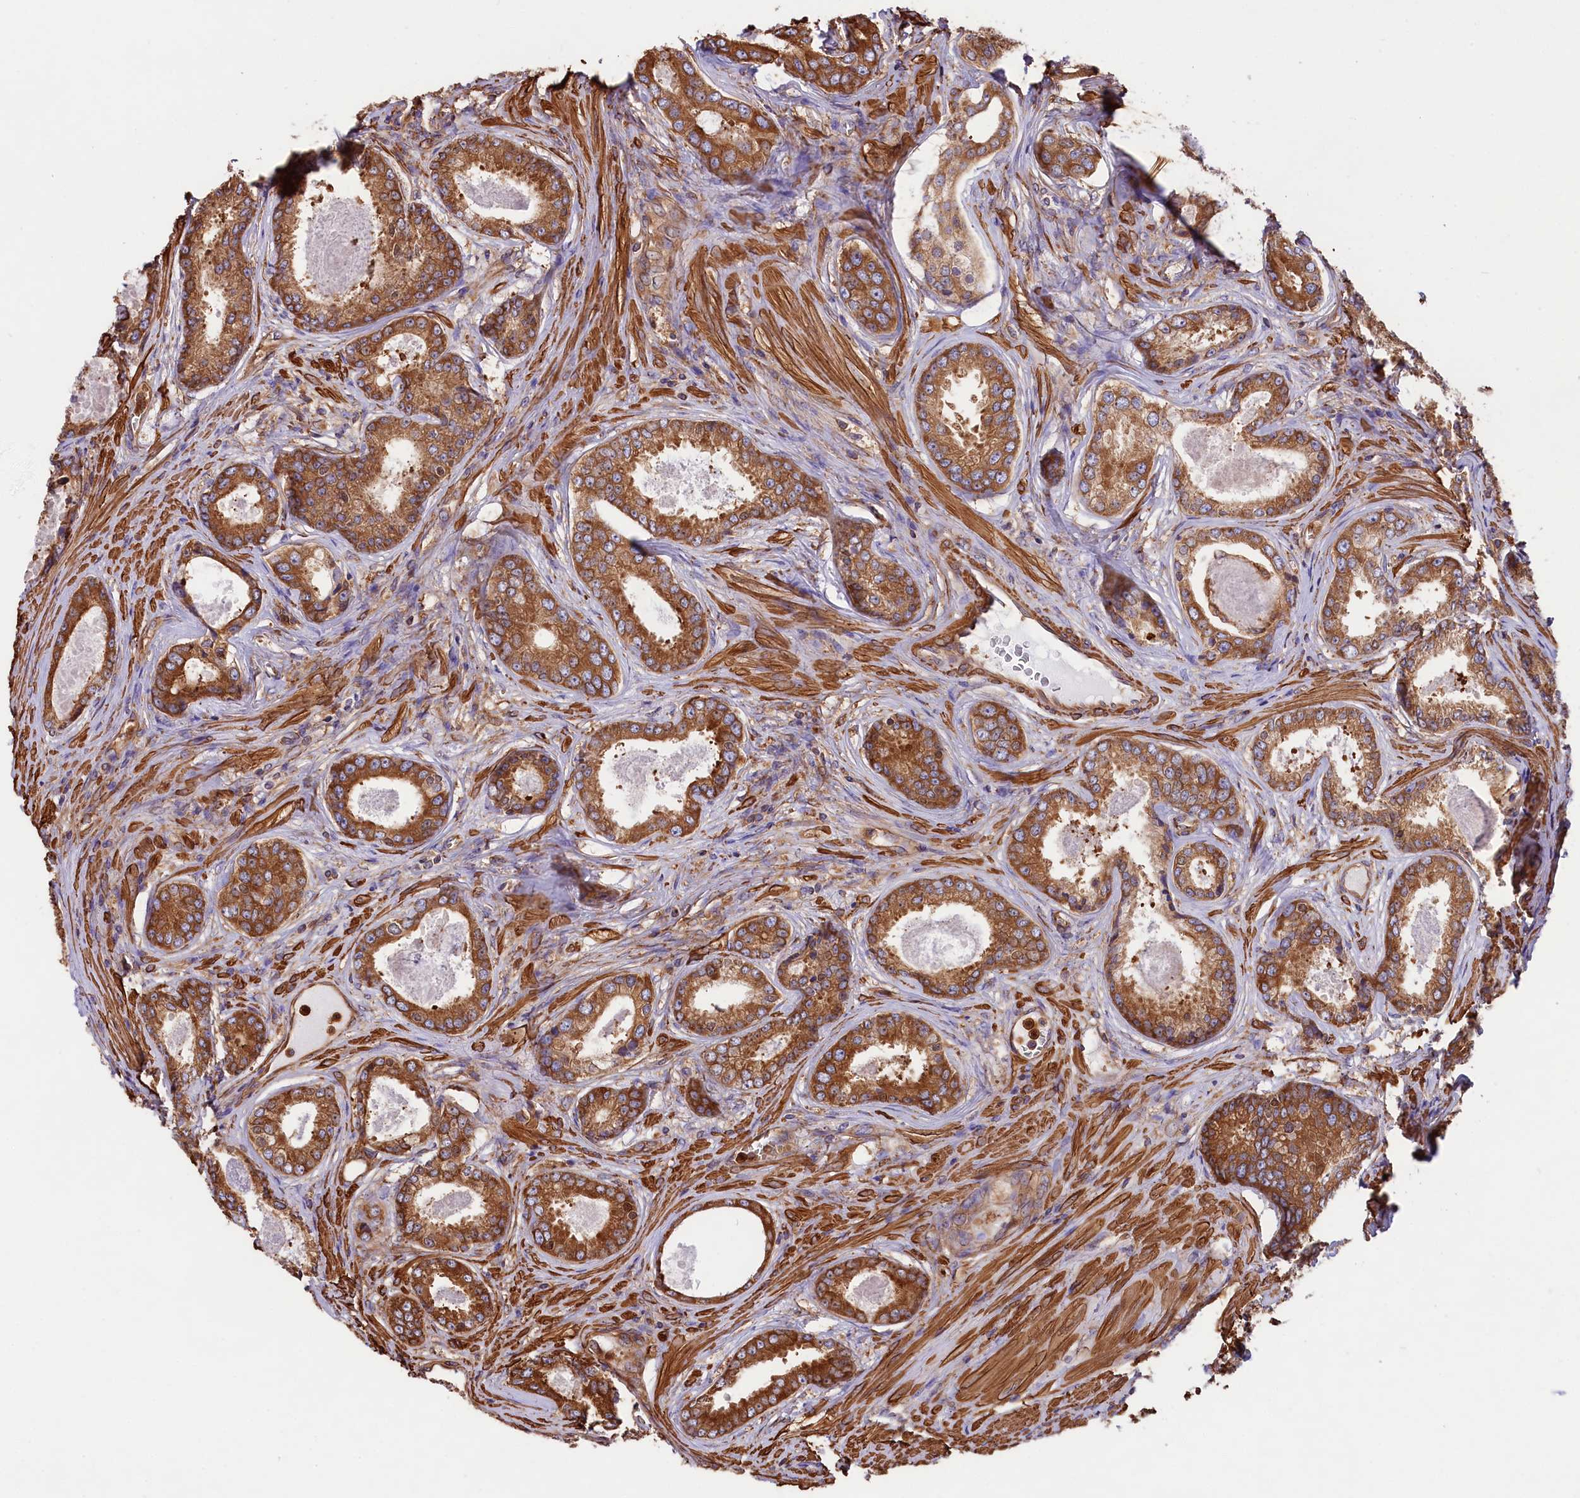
{"staining": {"intensity": "moderate", "quantity": ">75%", "location": "cytoplasmic/membranous"}, "tissue": "prostate cancer", "cell_type": "Tumor cells", "image_type": "cancer", "snomed": [{"axis": "morphology", "description": "Adenocarcinoma, Low grade"}, {"axis": "topography", "description": "Prostate"}], "caption": "Adenocarcinoma (low-grade) (prostate) tissue shows moderate cytoplasmic/membranous staining in approximately >75% of tumor cells, visualized by immunohistochemistry.", "gene": "GYS1", "patient": {"sex": "male", "age": 68}}